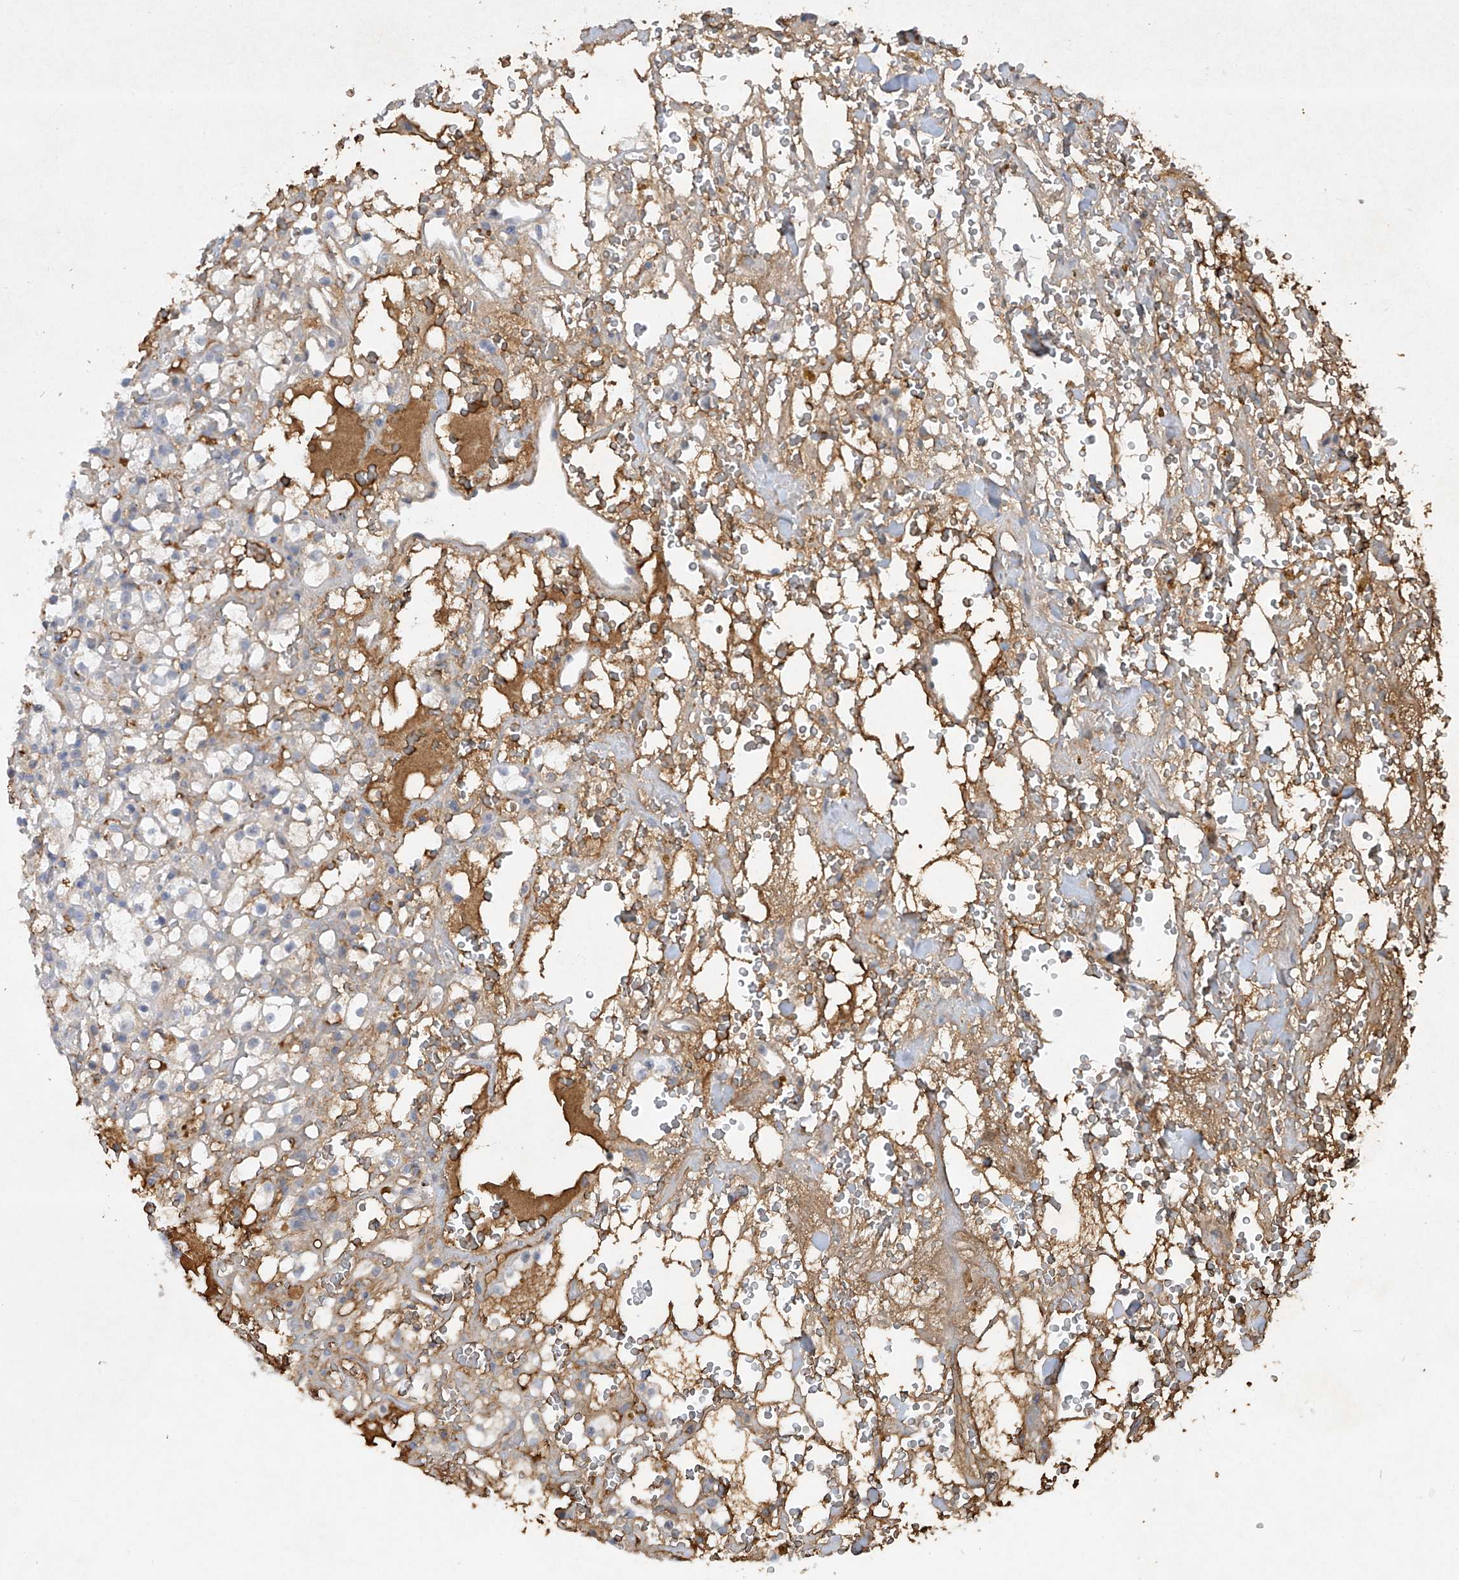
{"staining": {"intensity": "negative", "quantity": "none", "location": "none"}, "tissue": "renal cancer", "cell_type": "Tumor cells", "image_type": "cancer", "snomed": [{"axis": "morphology", "description": "Adenocarcinoma, NOS"}, {"axis": "topography", "description": "Kidney"}], "caption": "DAB (3,3'-diaminobenzidine) immunohistochemical staining of human renal cancer (adenocarcinoma) exhibits no significant positivity in tumor cells. (Brightfield microscopy of DAB immunohistochemistry at high magnification).", "gene": "HAS3", "patient": {"sex": "male", "age": 61}}